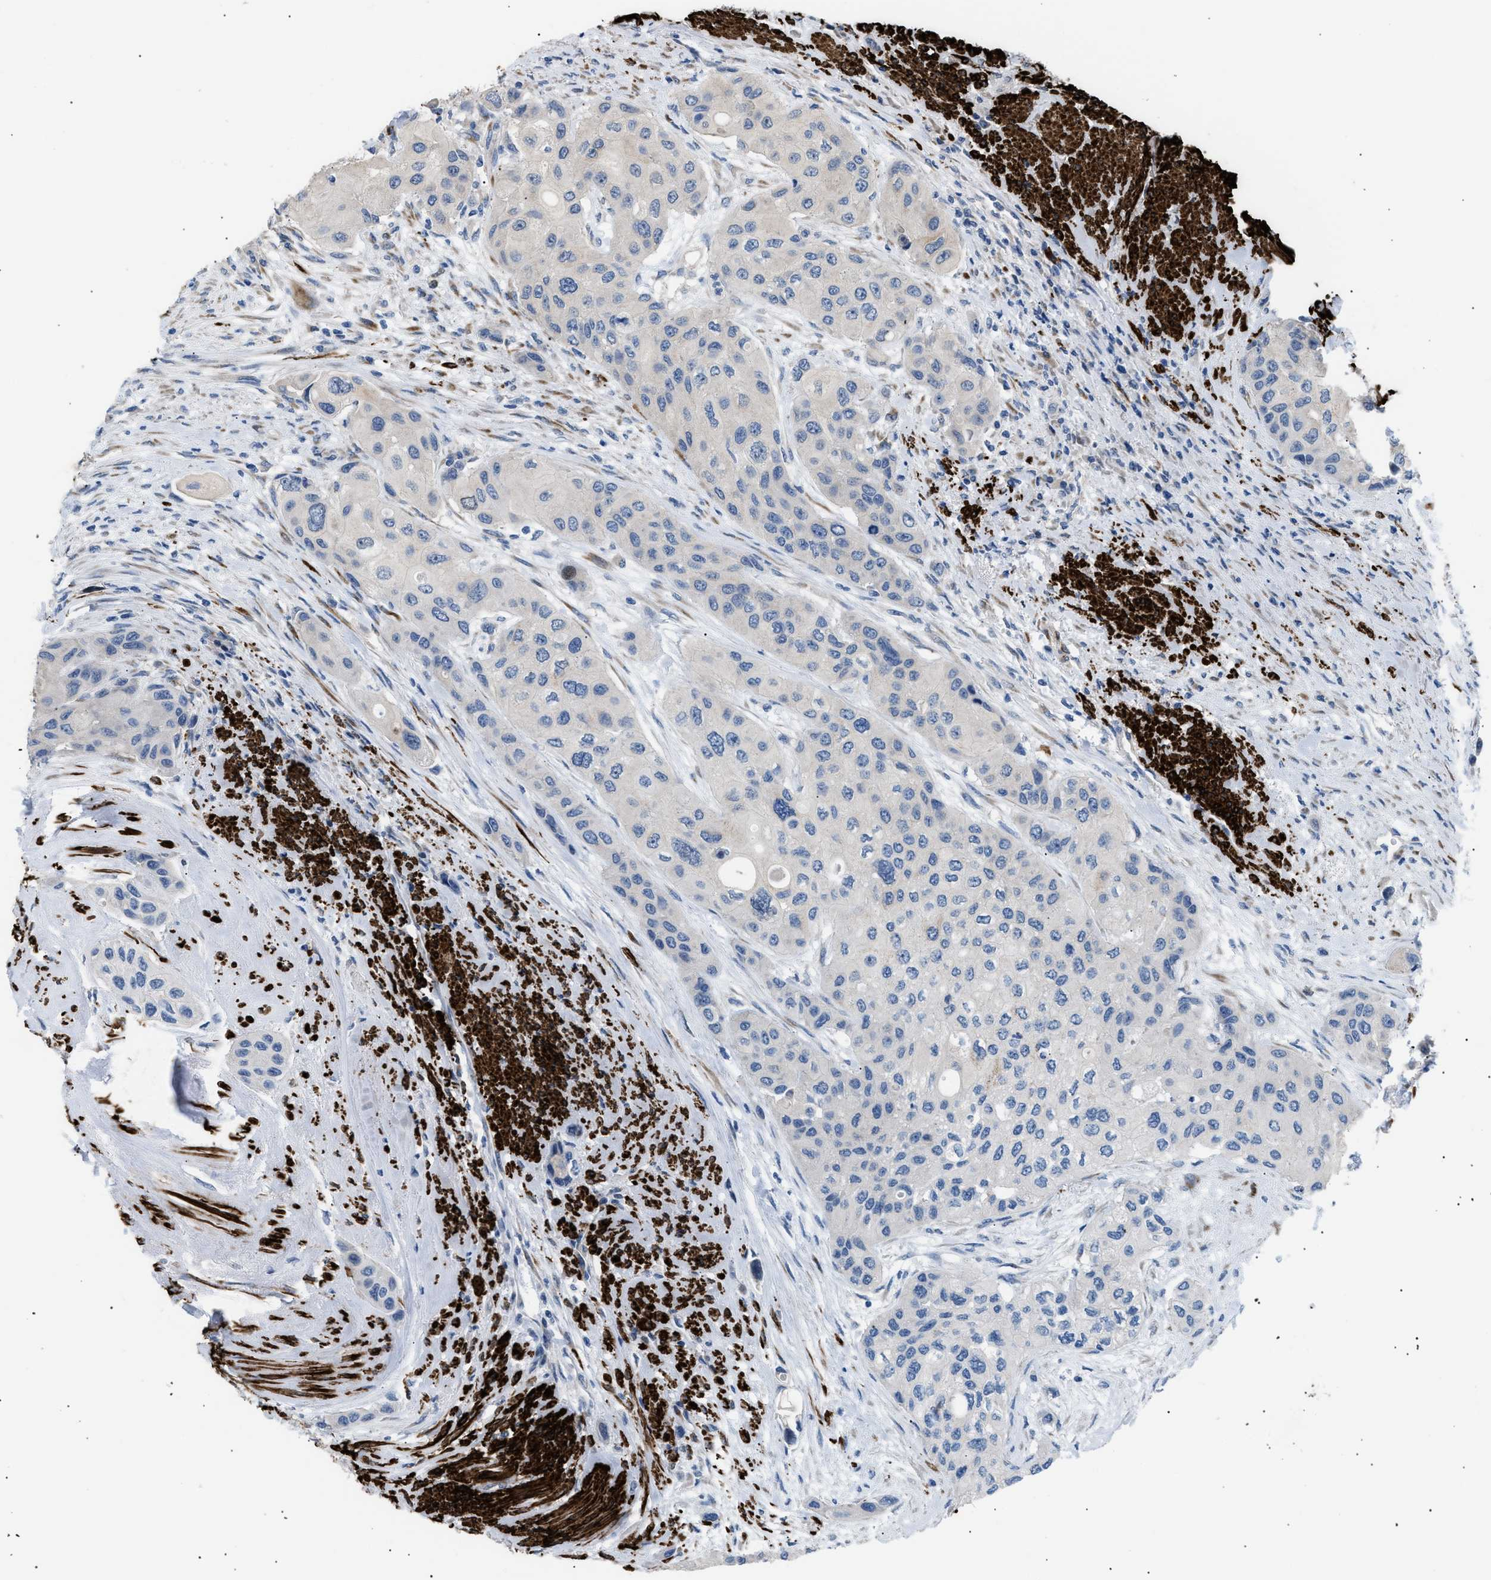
{"staining": {"intensity": "negative", "quantity": "none", "location": "none"}, "tissue": "urothelial cancer", "cell_type": "Tumor cells", "image_type": "cancer", "snomed": [{"axis": "morphology", "description": "Urothelial carcinoma, High grade"}, {"axis": "topography", "description": "Urinary bladder"}], "caption": "Image shows no protein expression in tumor cells of high-grade urothelial carcinoma tissue.", "gene": "ICA1", "patient": {"sex": "female", "age": 56}}